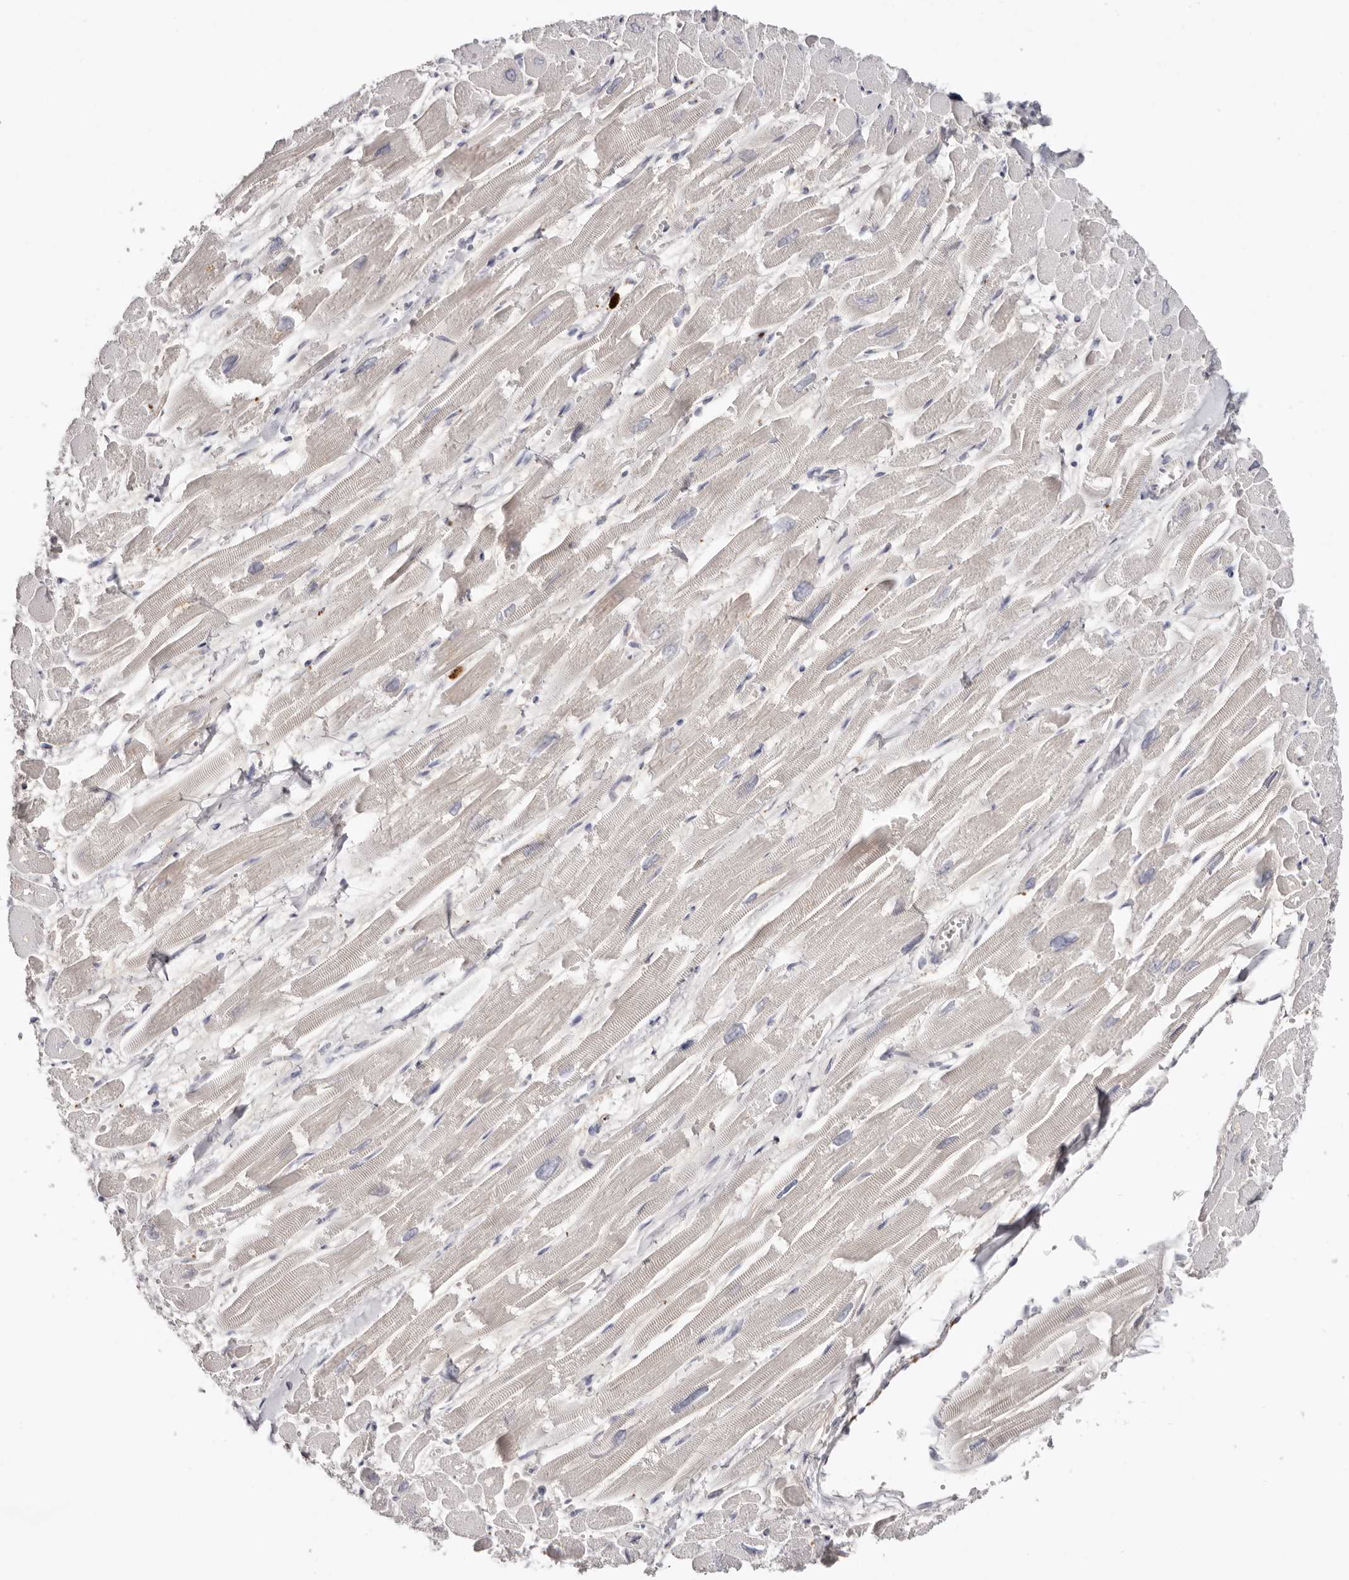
{"staining": {"intensity": "weak", "quantity": "<25%", "location": "cytoplasmic/membranous"}, "tissue": "heart muscle", "cell_type": "Cardiomyocytes", "image_type": "normal", "snomed": [{"axis": "morphology", "description": "Normal tissue, NOS"}, {"axis": "topography", "description": "Heart"}], "caption": "The image demonstrates no significant positivity in cardiomyocytes of heart muscle.", "gene": "PKDCC", "patient": {"sex": "male", "age": 54}}